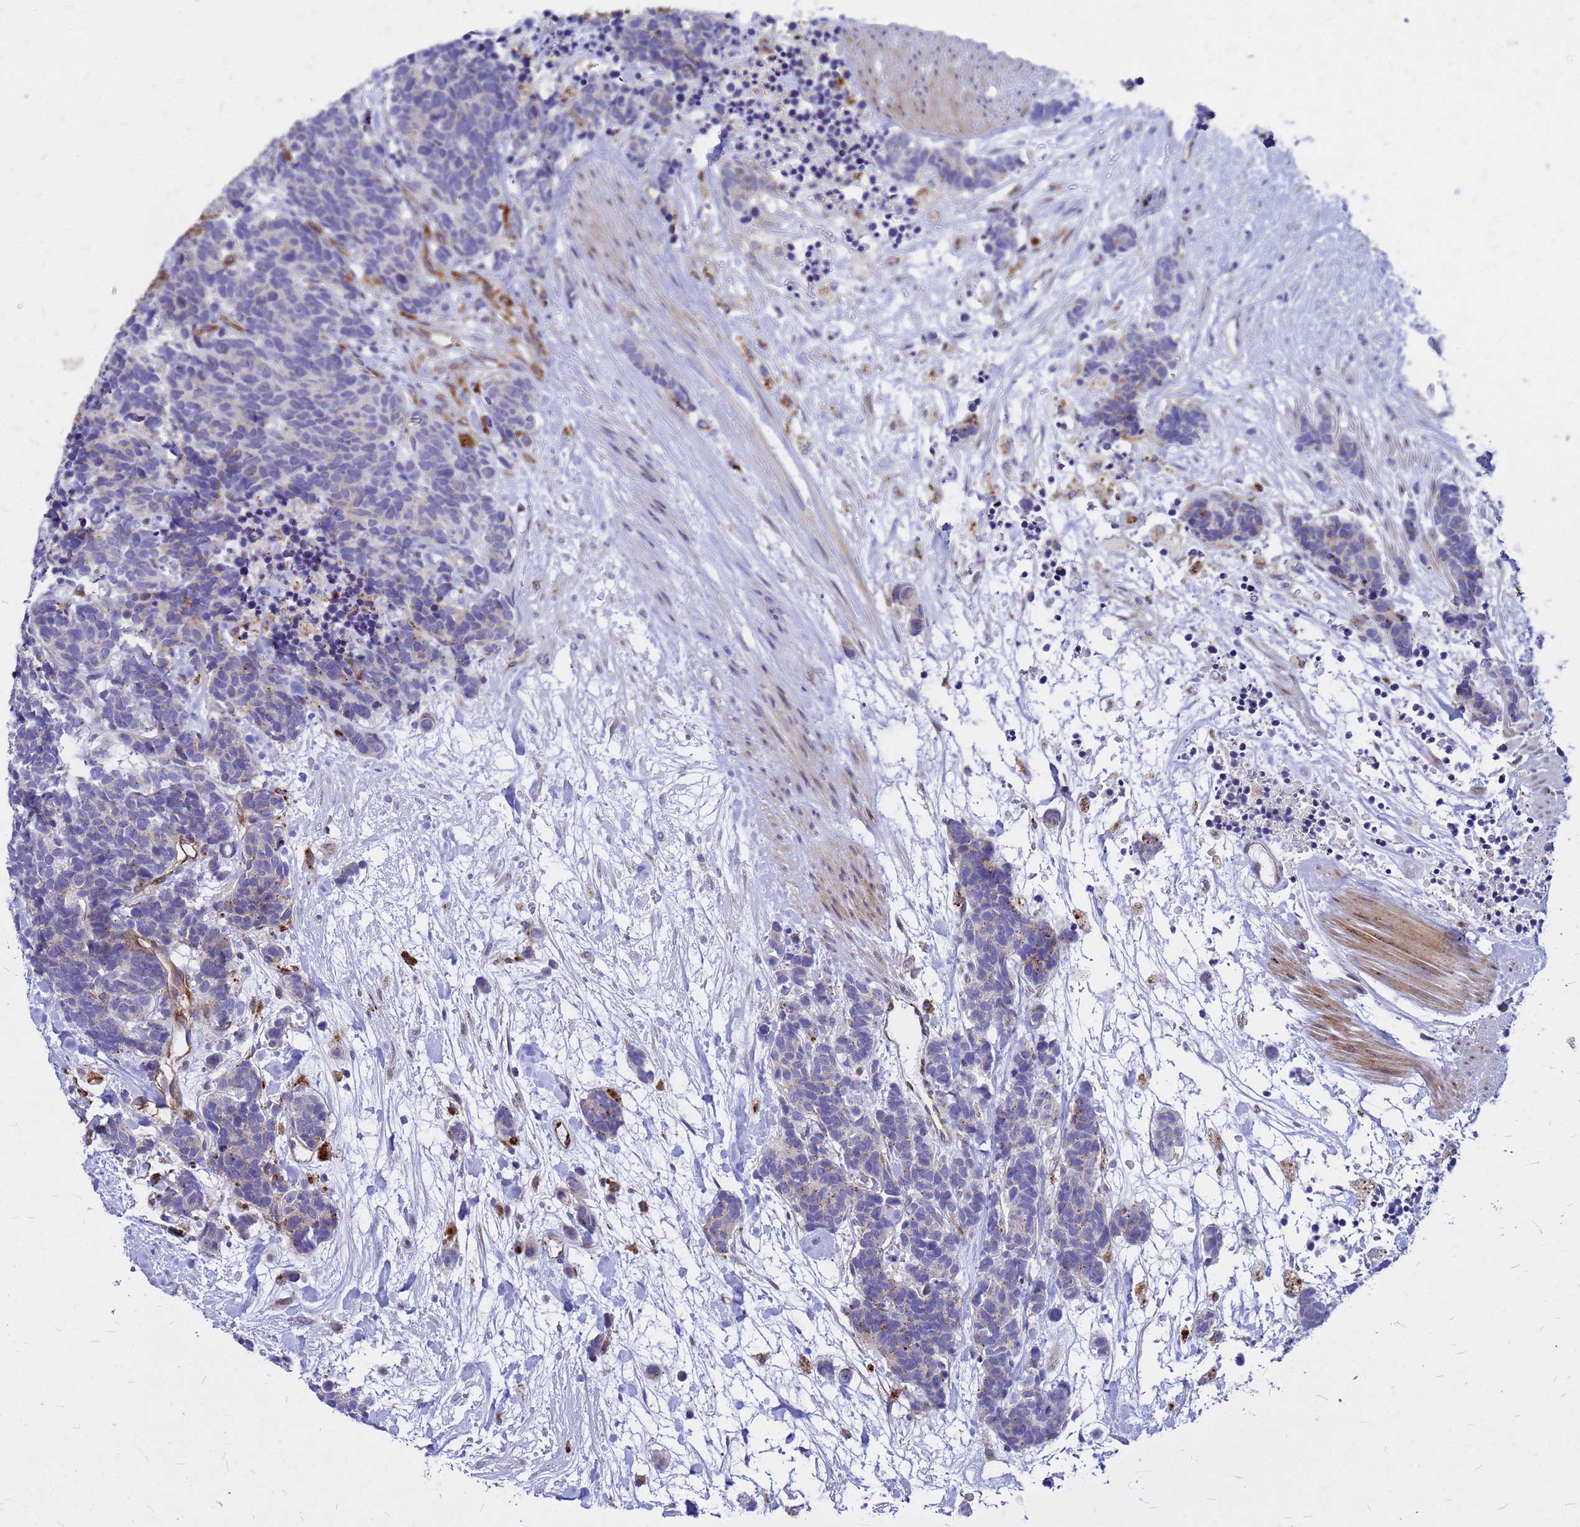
{"staining": {"intensity": "moderate", "quantity": "<25%", "location": "cytoplasmic/membranous"}, "tissue": "carcinoid", "cell_type": "Tumor cells", "image_type": "cancer", "snomed": [{"axis": "morphology", "description": "Carcinoma, NOS"}, {"axis": "morphology", "description": "Carcinoid, malignant, NOS"}, {"axis": "topography", "description": "Prostate"}], "caption": "The micrograph shows immunohistochemical staining of malignant carcinoid. There is moderate cytoplasmic/membranous expression is identified in approximately <25% of tumor cells. The protein of interest is stained brown, and the nuclei are stained in blue (DAB (3,3'-diaminobenzidine) IHC with brightfield microscopy, high magnification).", "gene": "NOSTRIN", "patient": {"sex": "male", "age": 57}}